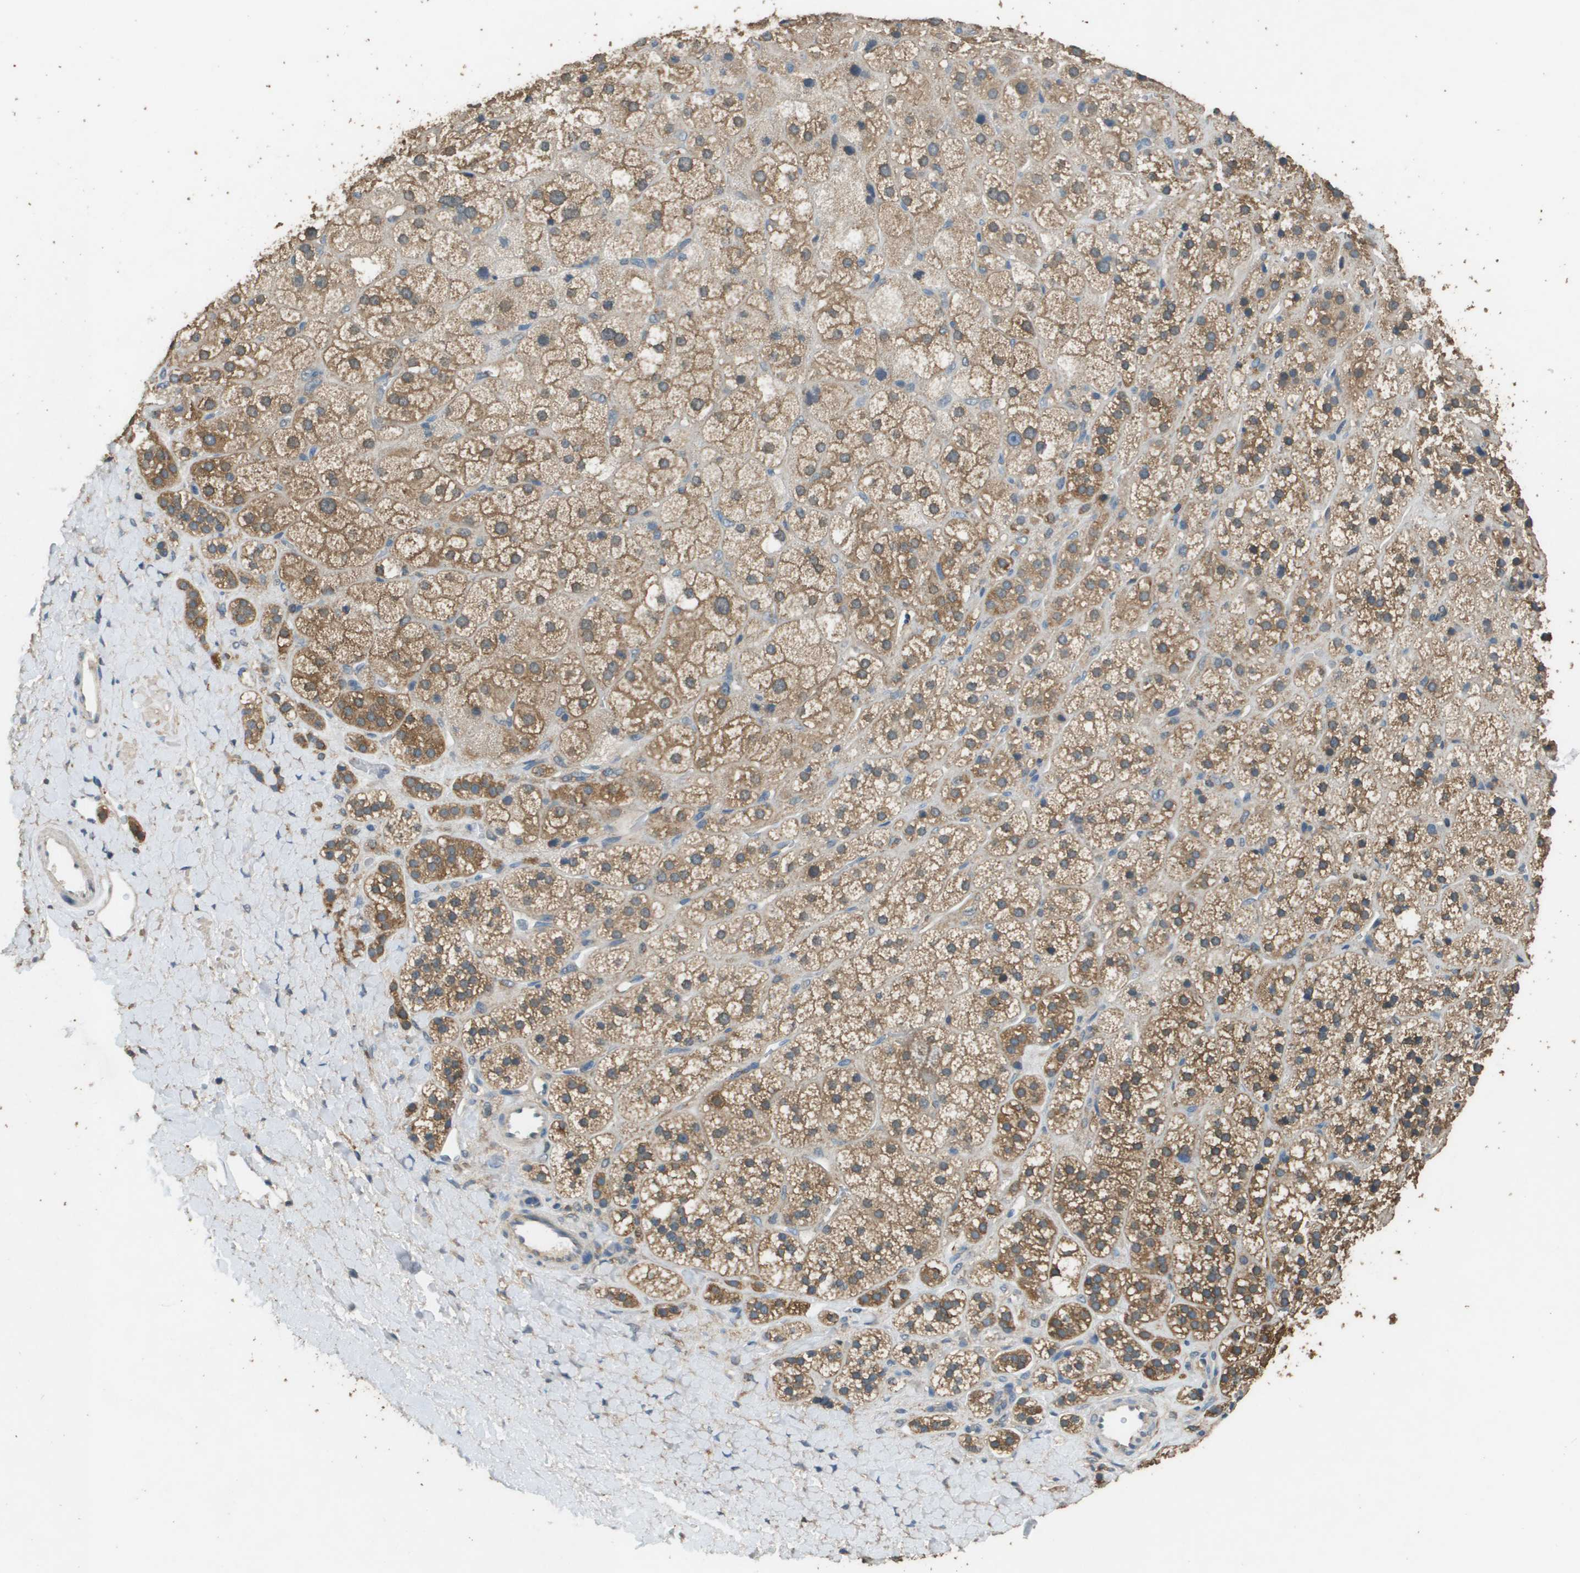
{"staining": {"intensity": "moderate", "quantity": ">75%", "location": "cytoplasmic/membranous"}, "tissue": "adrenal gland", "cell_type": "Glandular cells", "image_type": "normal", "snomed": [{"axis": "morphology", "description": "Normal tissue, NOS"}, {"axis": "topography", "description": "Adrenal gland"}], "caption": "A brown stain shows moderate cytoplasmic/membranous staining of a protein in glandular cells of benign human adrenal gland. (DAB (3,3'-diaminobenzidine) IHC with brightfield microscopy, high magnification).", "gene": "MS4A7", "patient": {"sex": "male", "age": 56}}